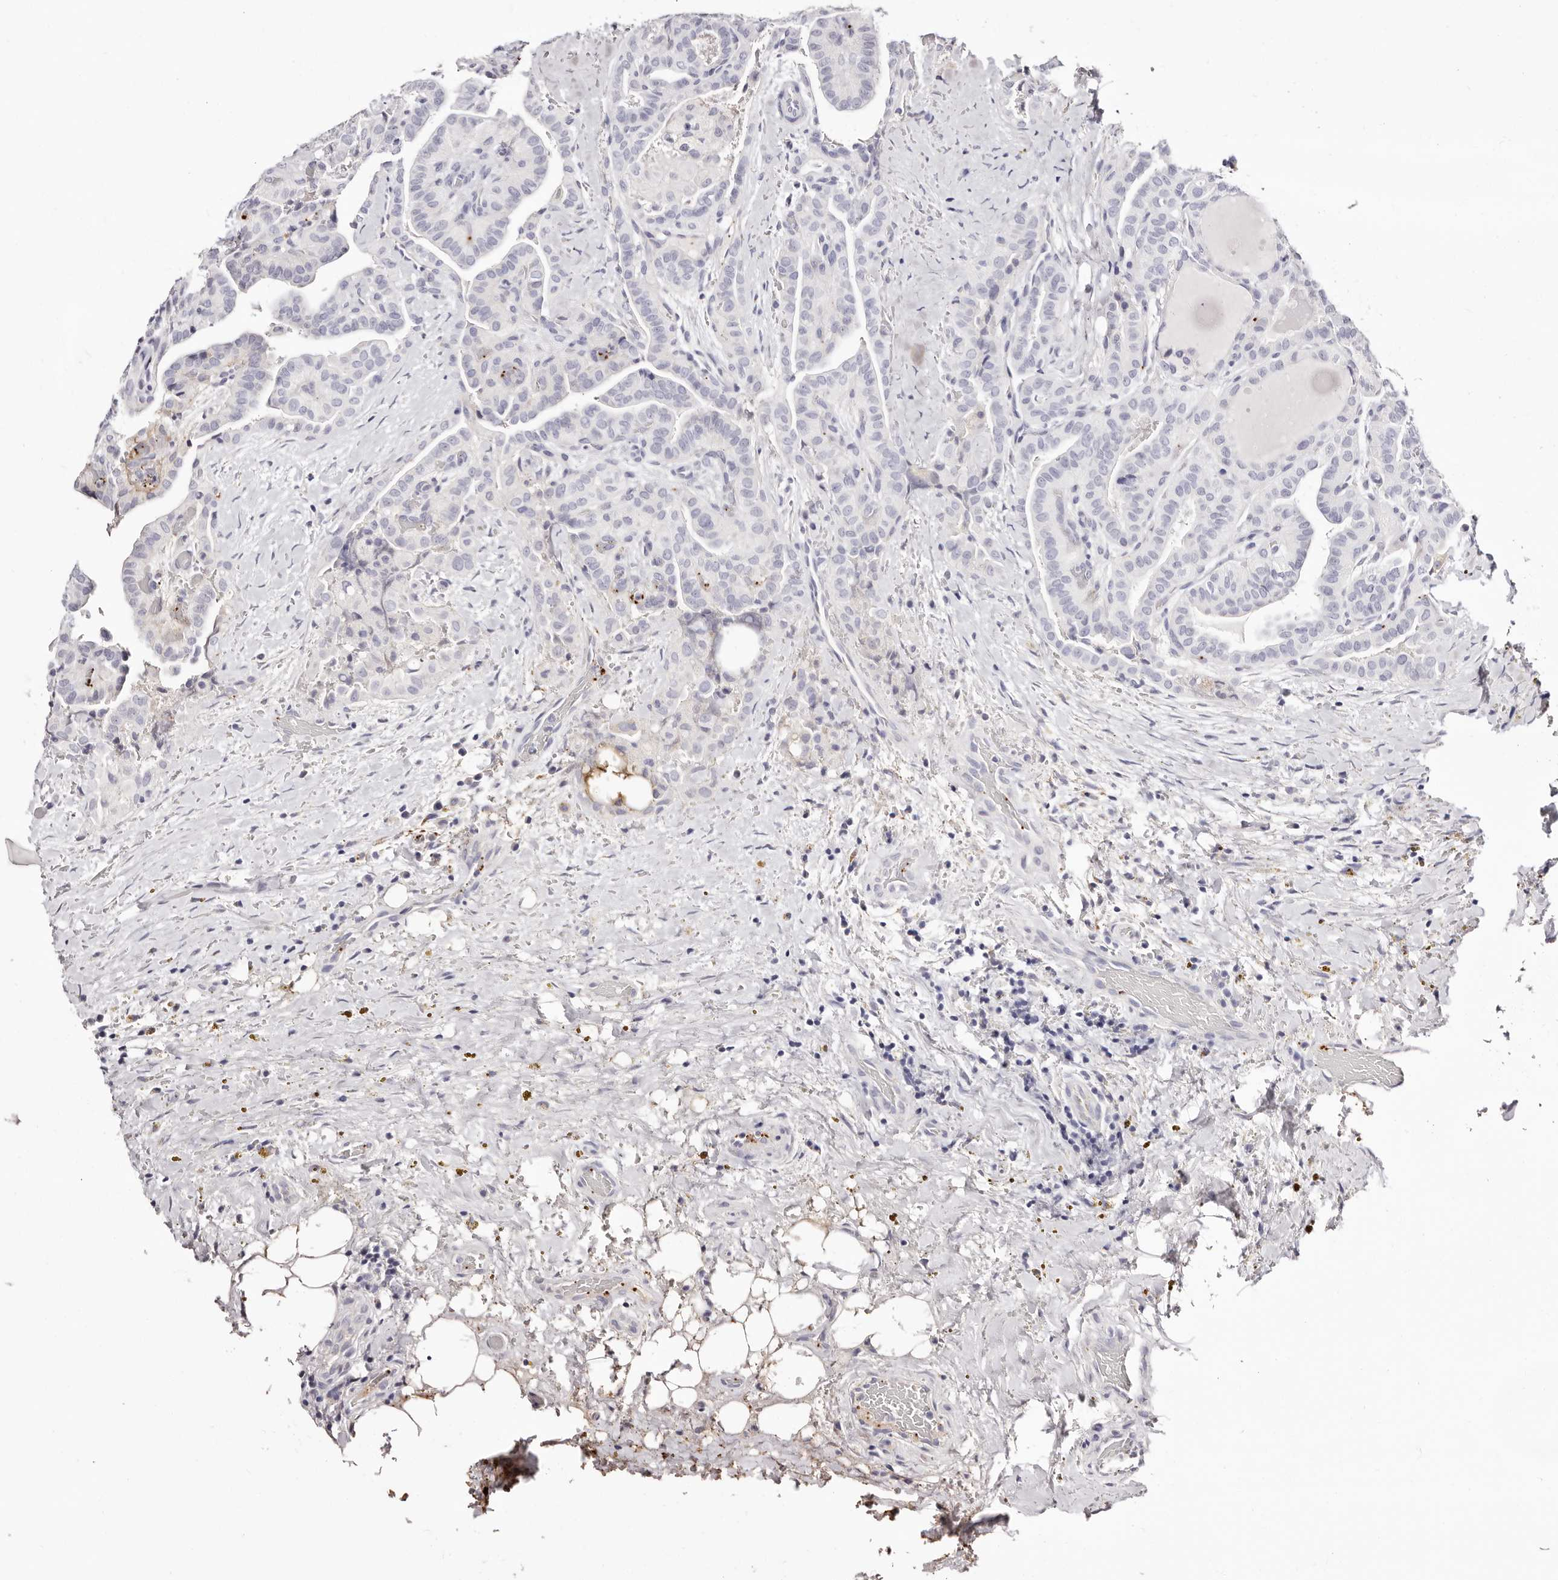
{"staining": {"intensity": "negative", "quantity": "none", "location": "none"}, "tissue": "thyroid cancer", "cell_type": "Tumor cells", "image_type": "cancer", "snomed": [{"axis": "morphology", "description": "Papillary adenocarcinoma, NOS"}, {"axis": "topography", "description": "Thyroid gland"}], "caption": "Thyroid cancer stained for a protein using IHC shows no staining tumor cells.", "gene": "PF4", "patient": {"sex": "male", "age": 77}}